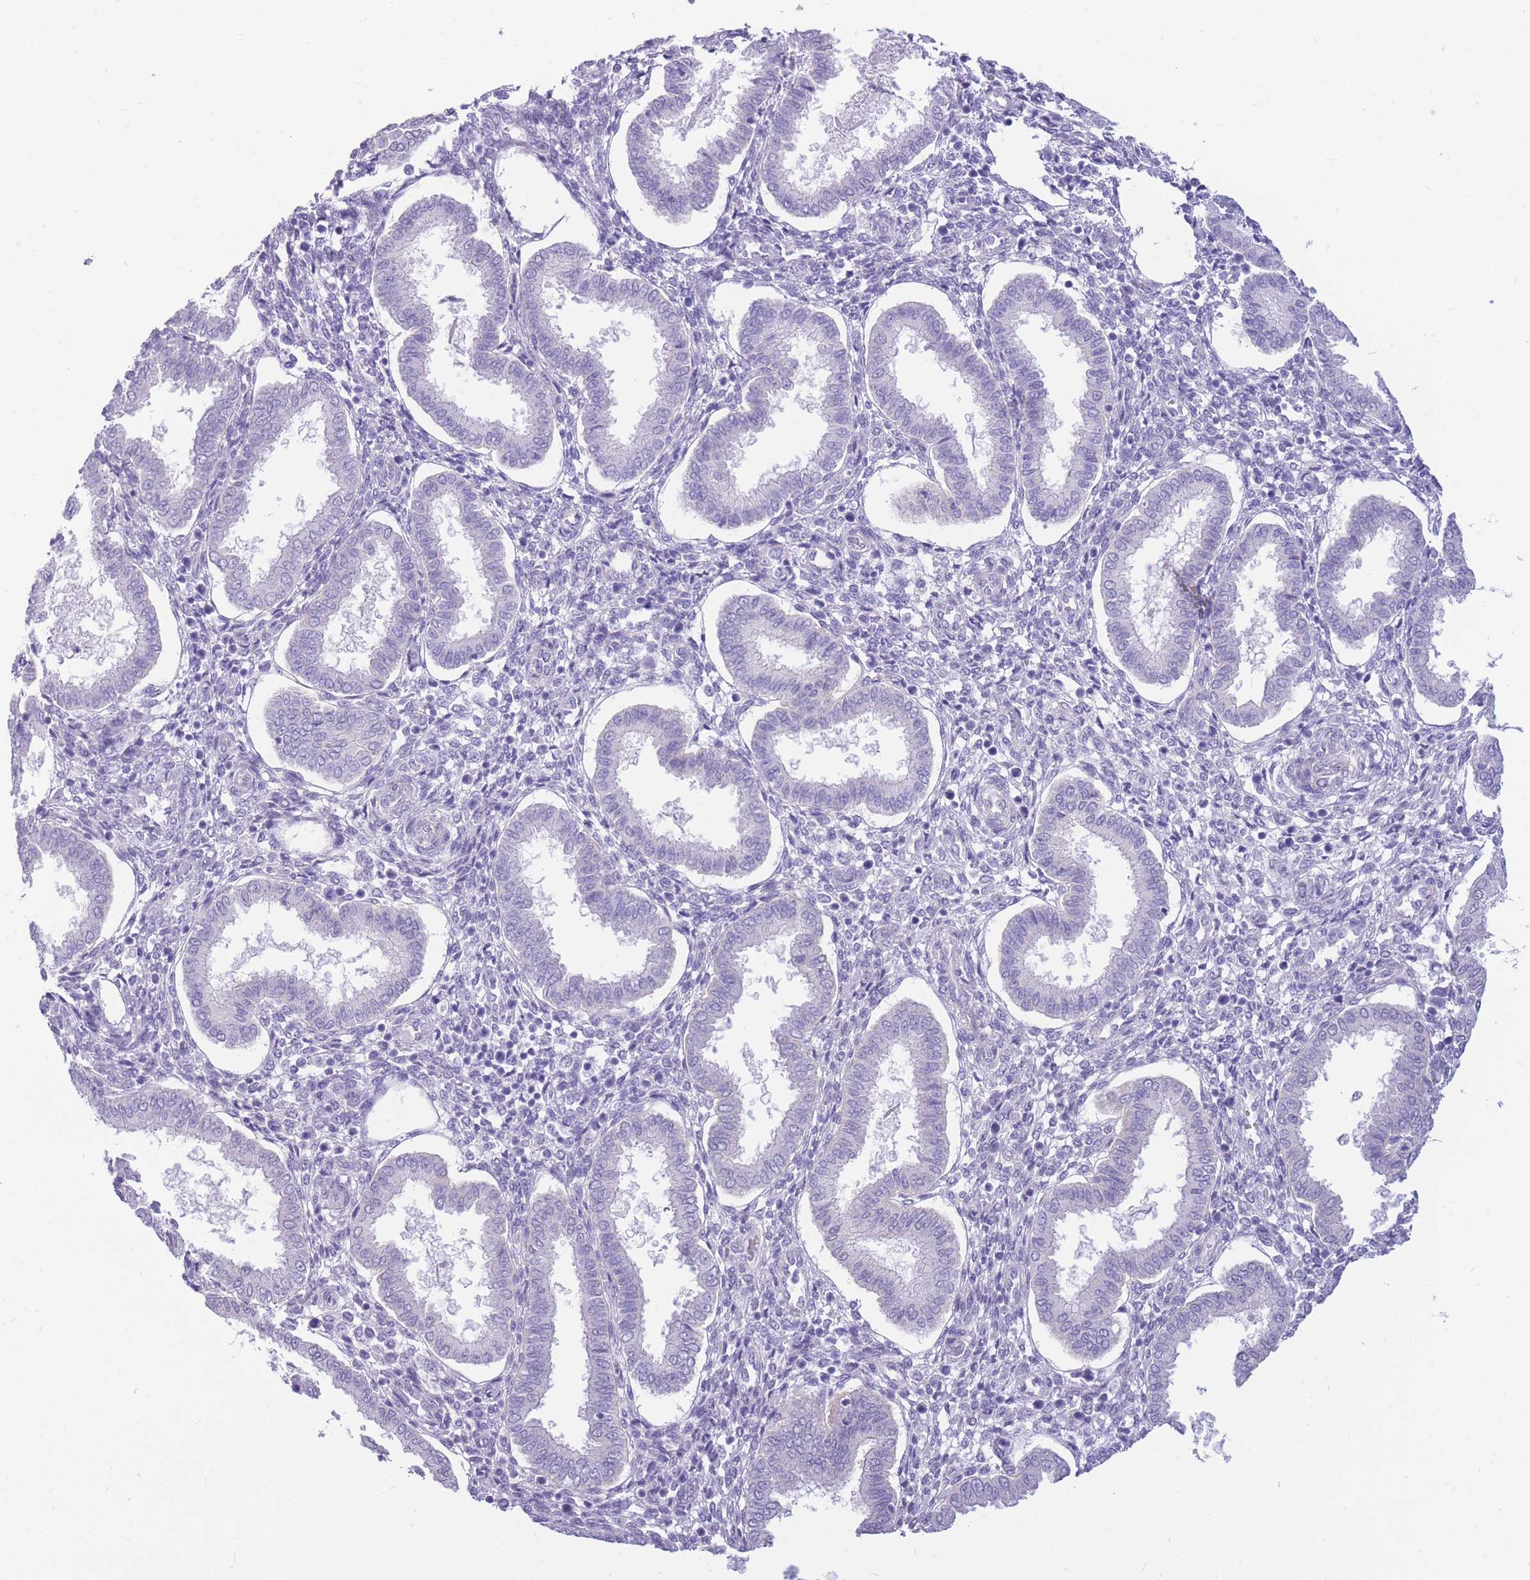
{"staining": {"intensity": "negative", "quantity": "none", "location": "none"}, "tissue": "endometrium", "cell_type": "Cells in endometrial stroma", "image_type": "normal", "snomed": [{"axis": "morphology", "description": "Normal tissue, NOS"}, {"axis": "topography", "description": "Endometrium"}], "caption": "DAB (3,3'-diaminobenzidine) immunohistochemical staining of benign human endometrium reveals no significant positivity in cells in endometrial stroma.", "gene": "ZNF311", "patient": {"sex": "female", "age": 24}}